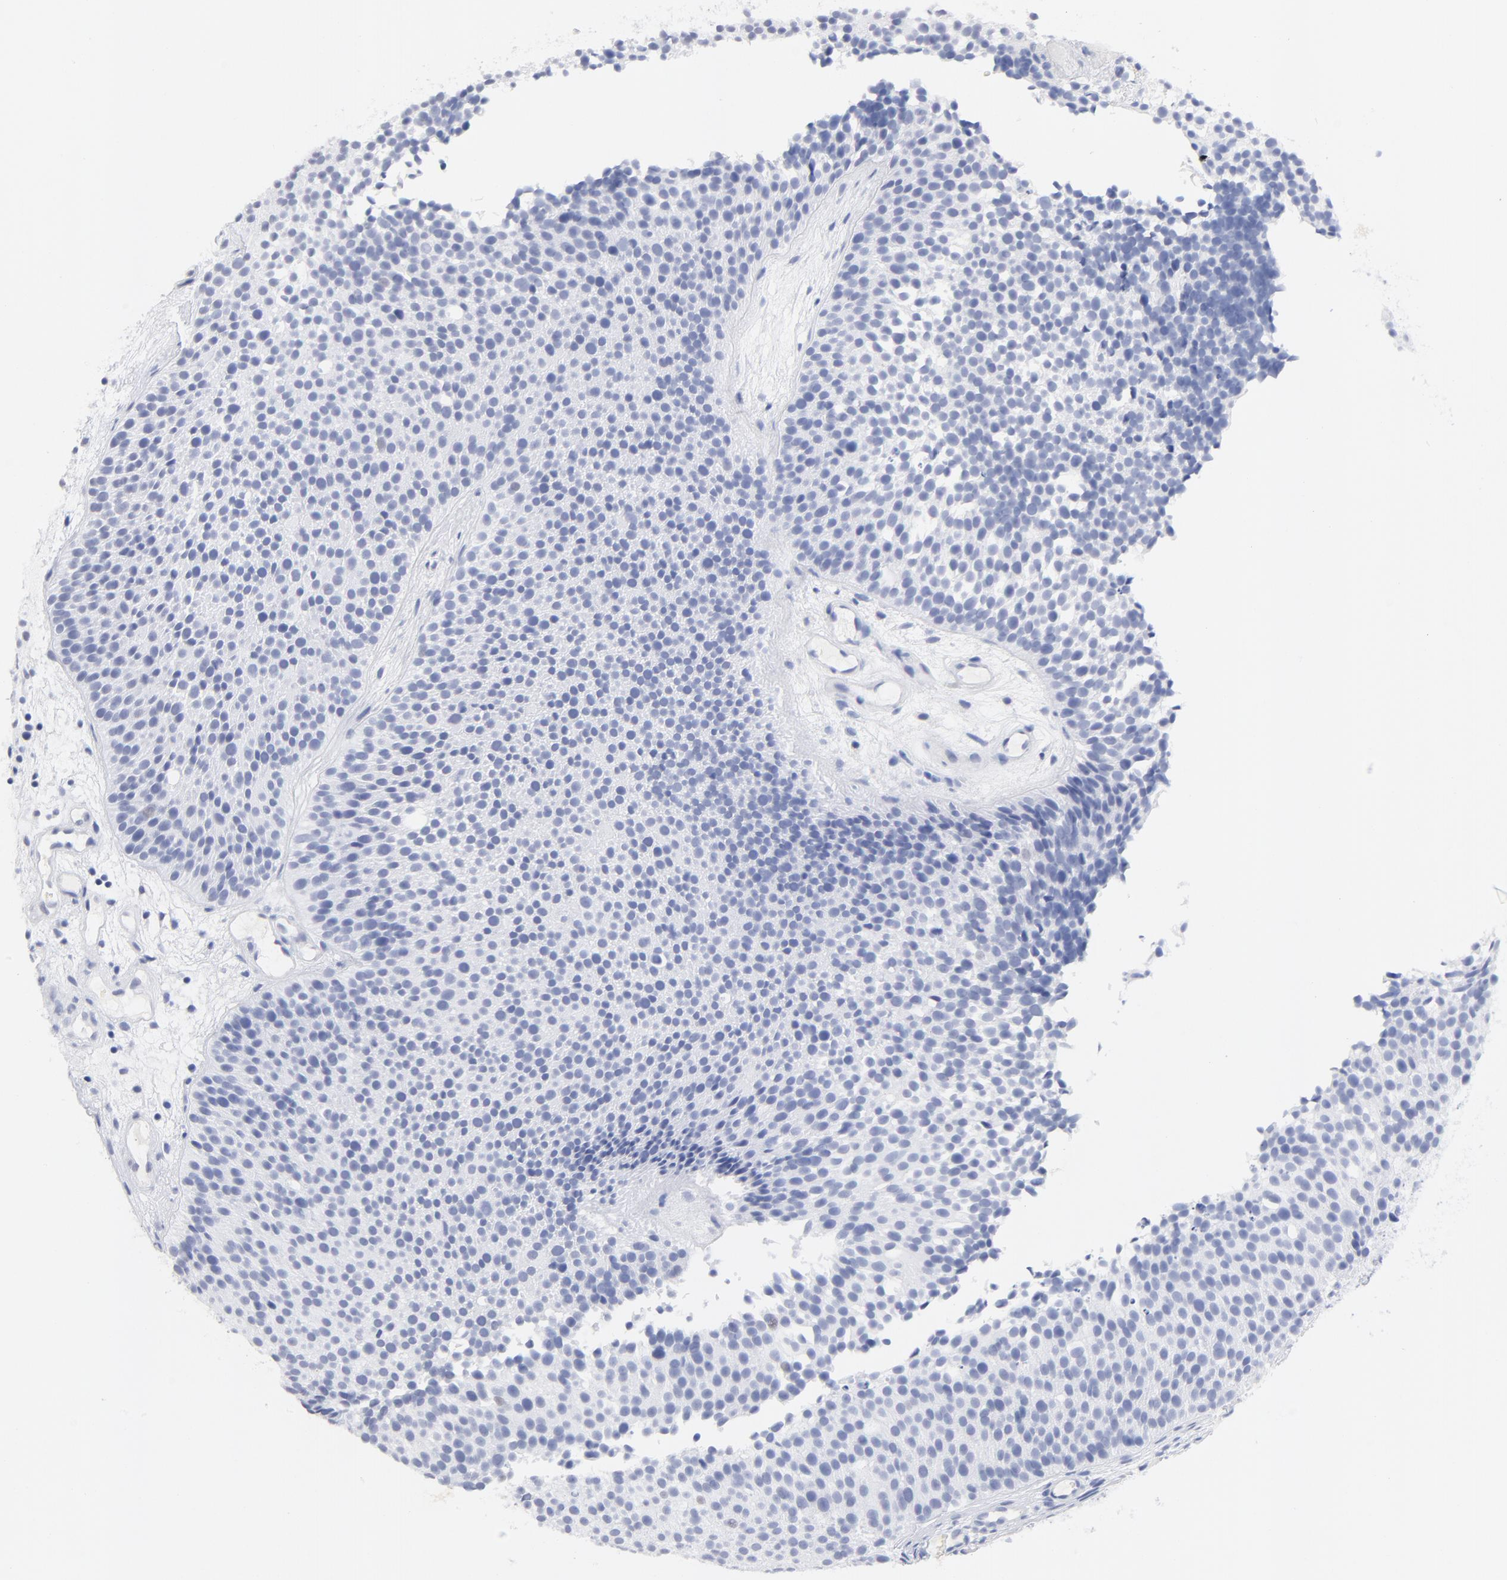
{"staining": {"intensity": "negative", "quantity": "none", "location": "none"}, "tissue": "urothelial cancer", "cell_type": "Tumor cells", "image_type": "cancer", "snomed": [{"axis": "morphology", "description": "Urothelial carcinoma, Low grade"}, {"axis": "topography", "description": "Urinary bladder"}], "caption": "Low-grade urothelial carcinoma stained for a protein using immunohistochemistry (IHC) demonstrates no expression tumor cells.", "gene": "ARG1", "patient": {"sex": "male", "age": 85}}